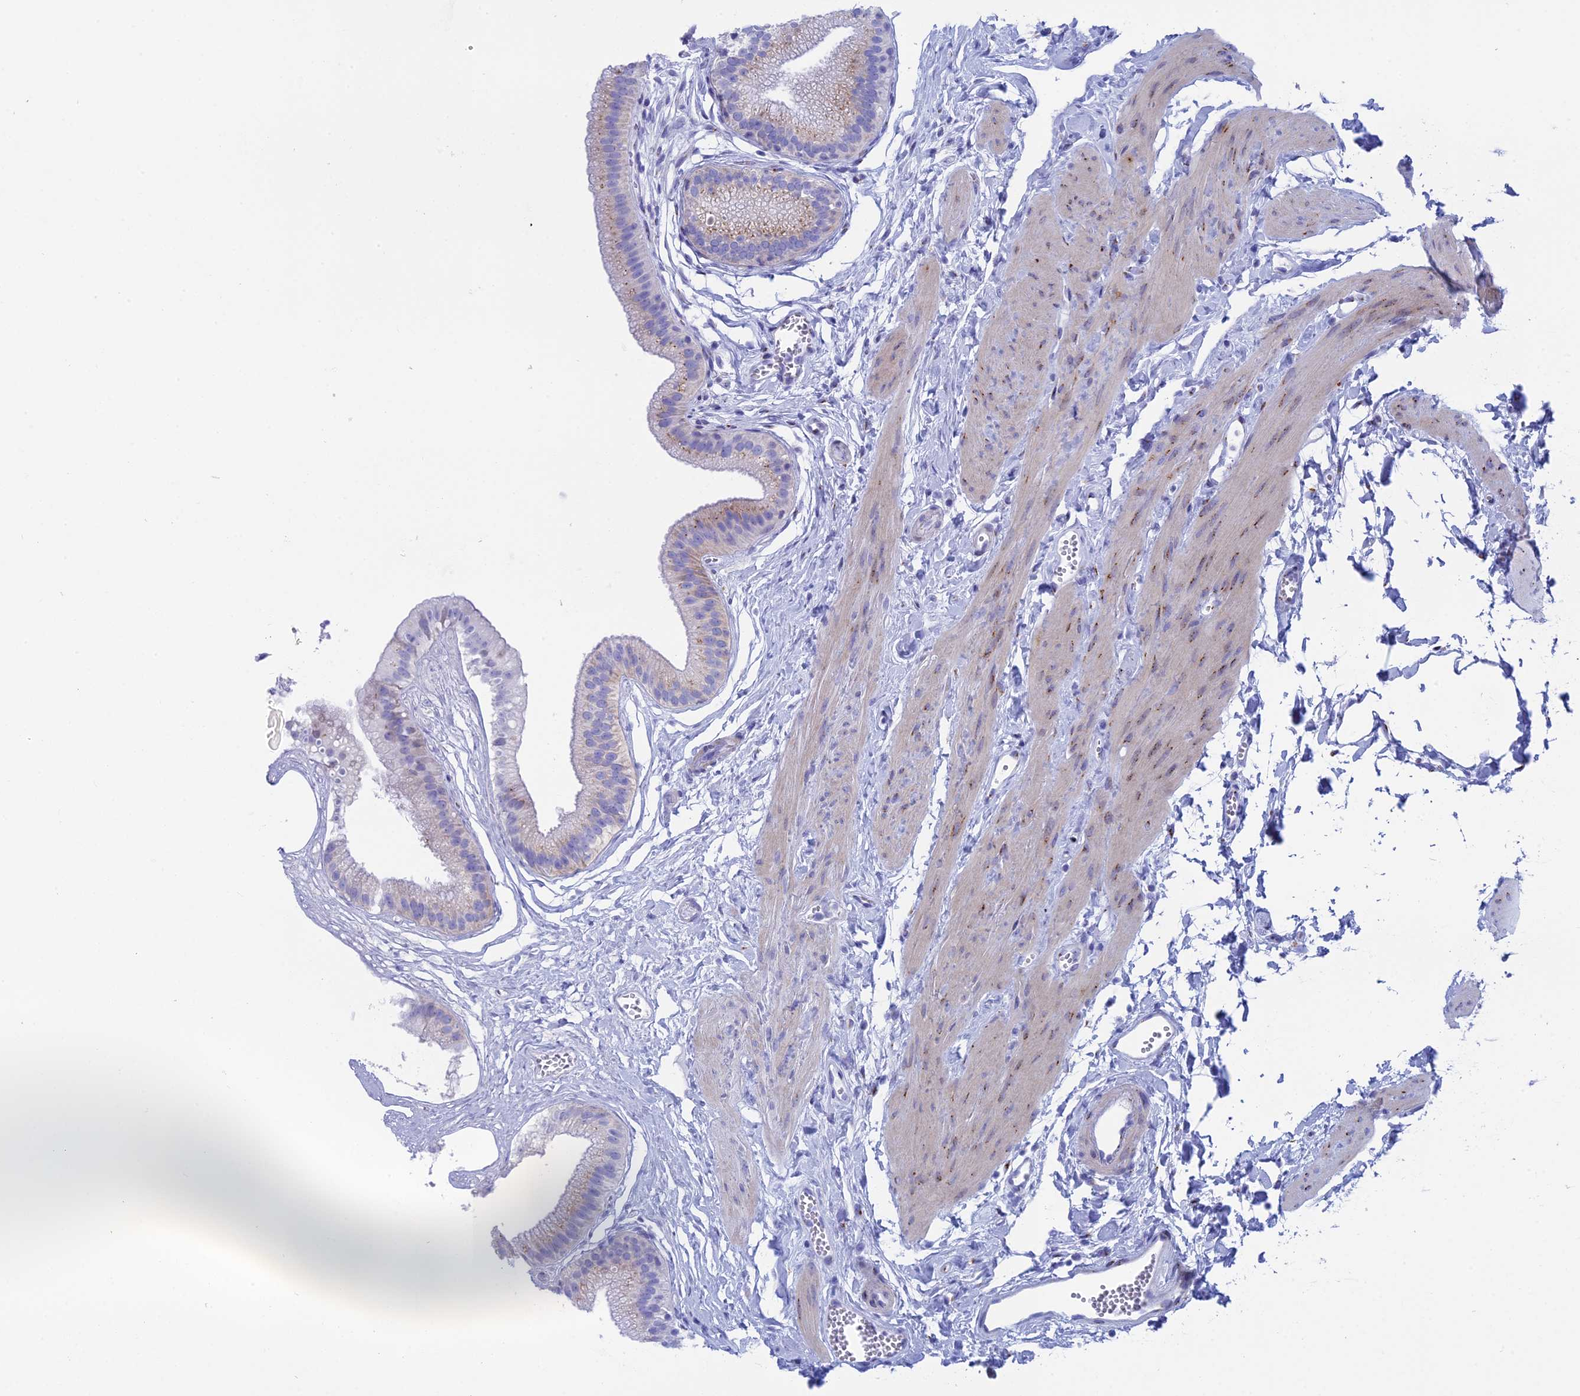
{"staining": {"intensity": "moderate", "quantity": "<25%", "location": "cytoplasmic/membranous"}, "tissue": "gallbladder", "cell_type": "Glandular cells", "image_type": "normal", "snomed": [{"axis": "morphology", "description": "Normal tissue, NOS"}, {"axis": "topography", "description": "Gallbladder"}], "caption": "A brown stain shows moderate cytoplasmic/membranous staining of a protein in glandular cells of normal human gallbladder. The staining was performed using DAB (3,3'-diaminobenzidine) to visualize the protein expression in brown, while the nuclei were stained in blue with hematoxylin (Magnification: 20x).", "gene": "ERICH4", "patient": {"sex": "female", "age": 54}}